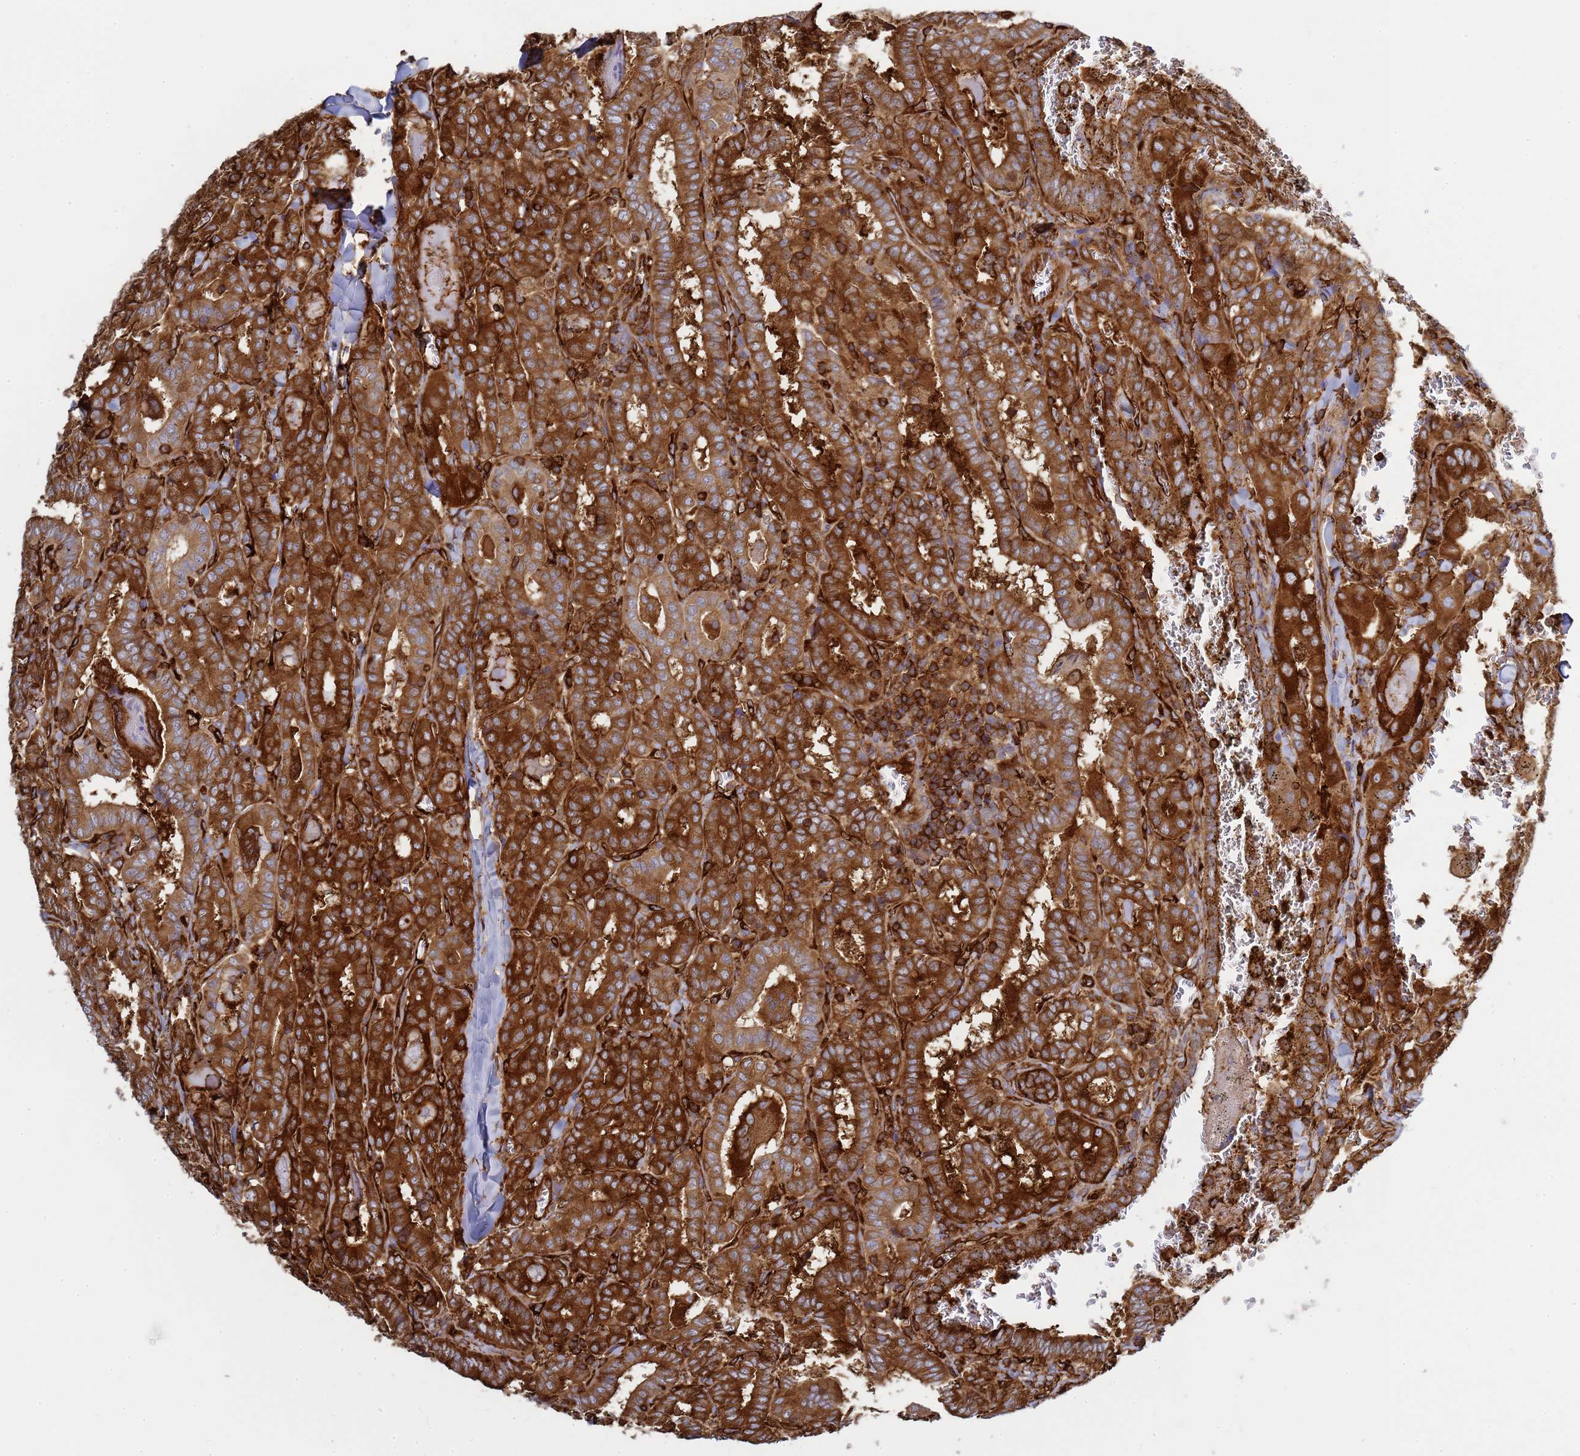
{"staining": {"intensity": "strong", "quantity": ">75%", "location": "cytoplasmic/membranous"}, "tissue": "thyroid cancer", "cell_type": "Tumor cells", "image_type": "cancer", "snomed": [{"axis": "morphology", "description": "Papillary adenocarcinoma, NOS"}, {"axis": "topography", "description": "Thyroid gland"}], "caption": "Human thyroid cancer (papillary adenocarcinoma) stained with a protein marker demonstrates strong staining in tumor cells.", "gene": "ZBTB8OS", "patient": {"sex": "female", "age": 72}}